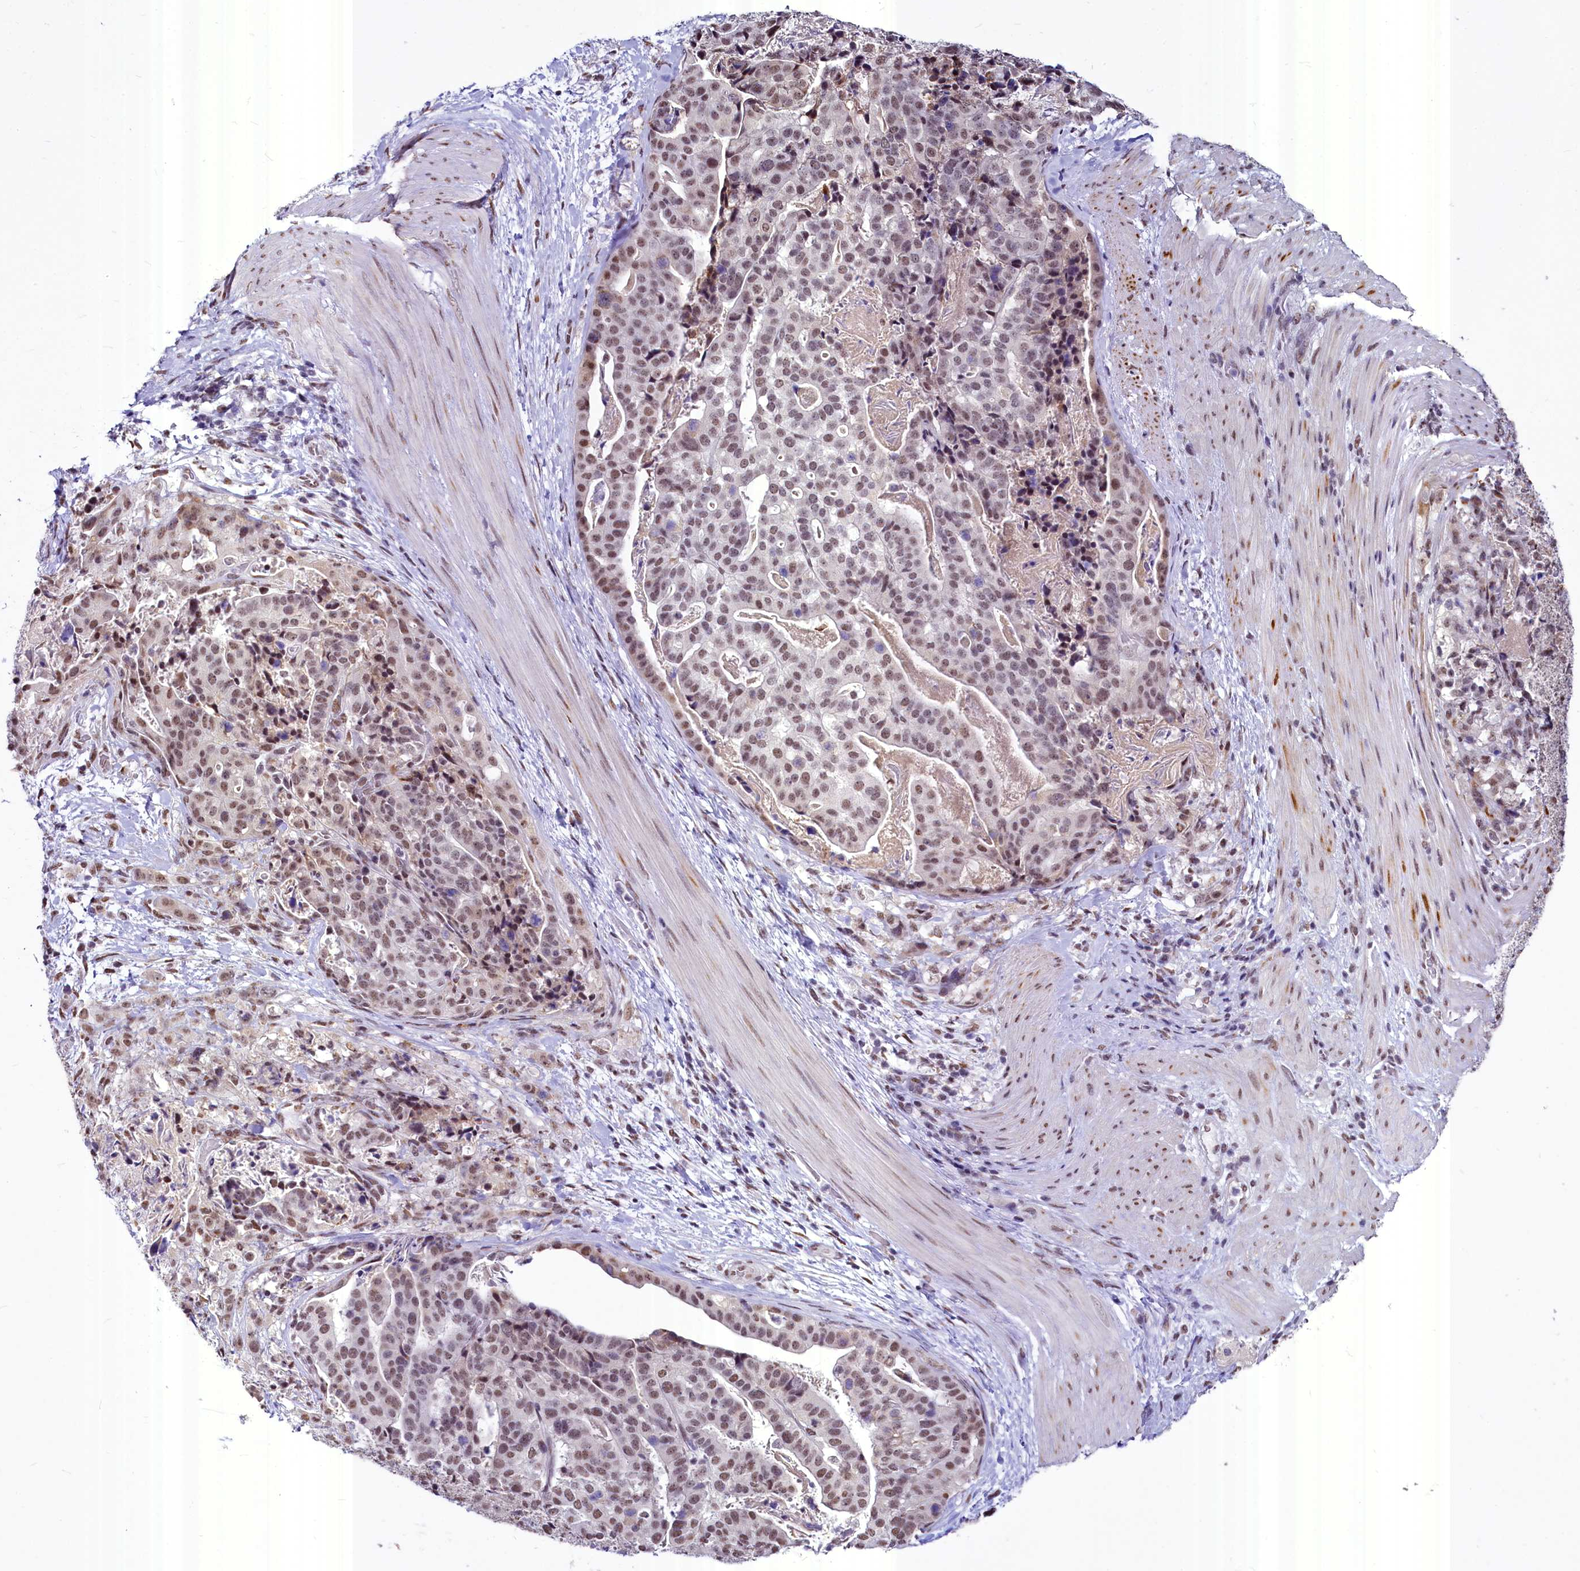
{"staining": {"intensity": "moderate", "quantity": ">75%", "location": "nuclear"}, "tissue": "stomach cancer", "cell_type": "Tumor cells", "image_type": "cancer", "snomed": [{"axis": "morphology", "description": "Adenocarcinoma, NOS"}, {"axis": "topography", "description": "Stomach"}], "caption": "Protein staining of stomach cancer tissue demonstrates moderate nuclear positivity in approximately >75% of tumor cells.", "gene": "PARPBP", "patient": {"sex": "male", "age": 48}}